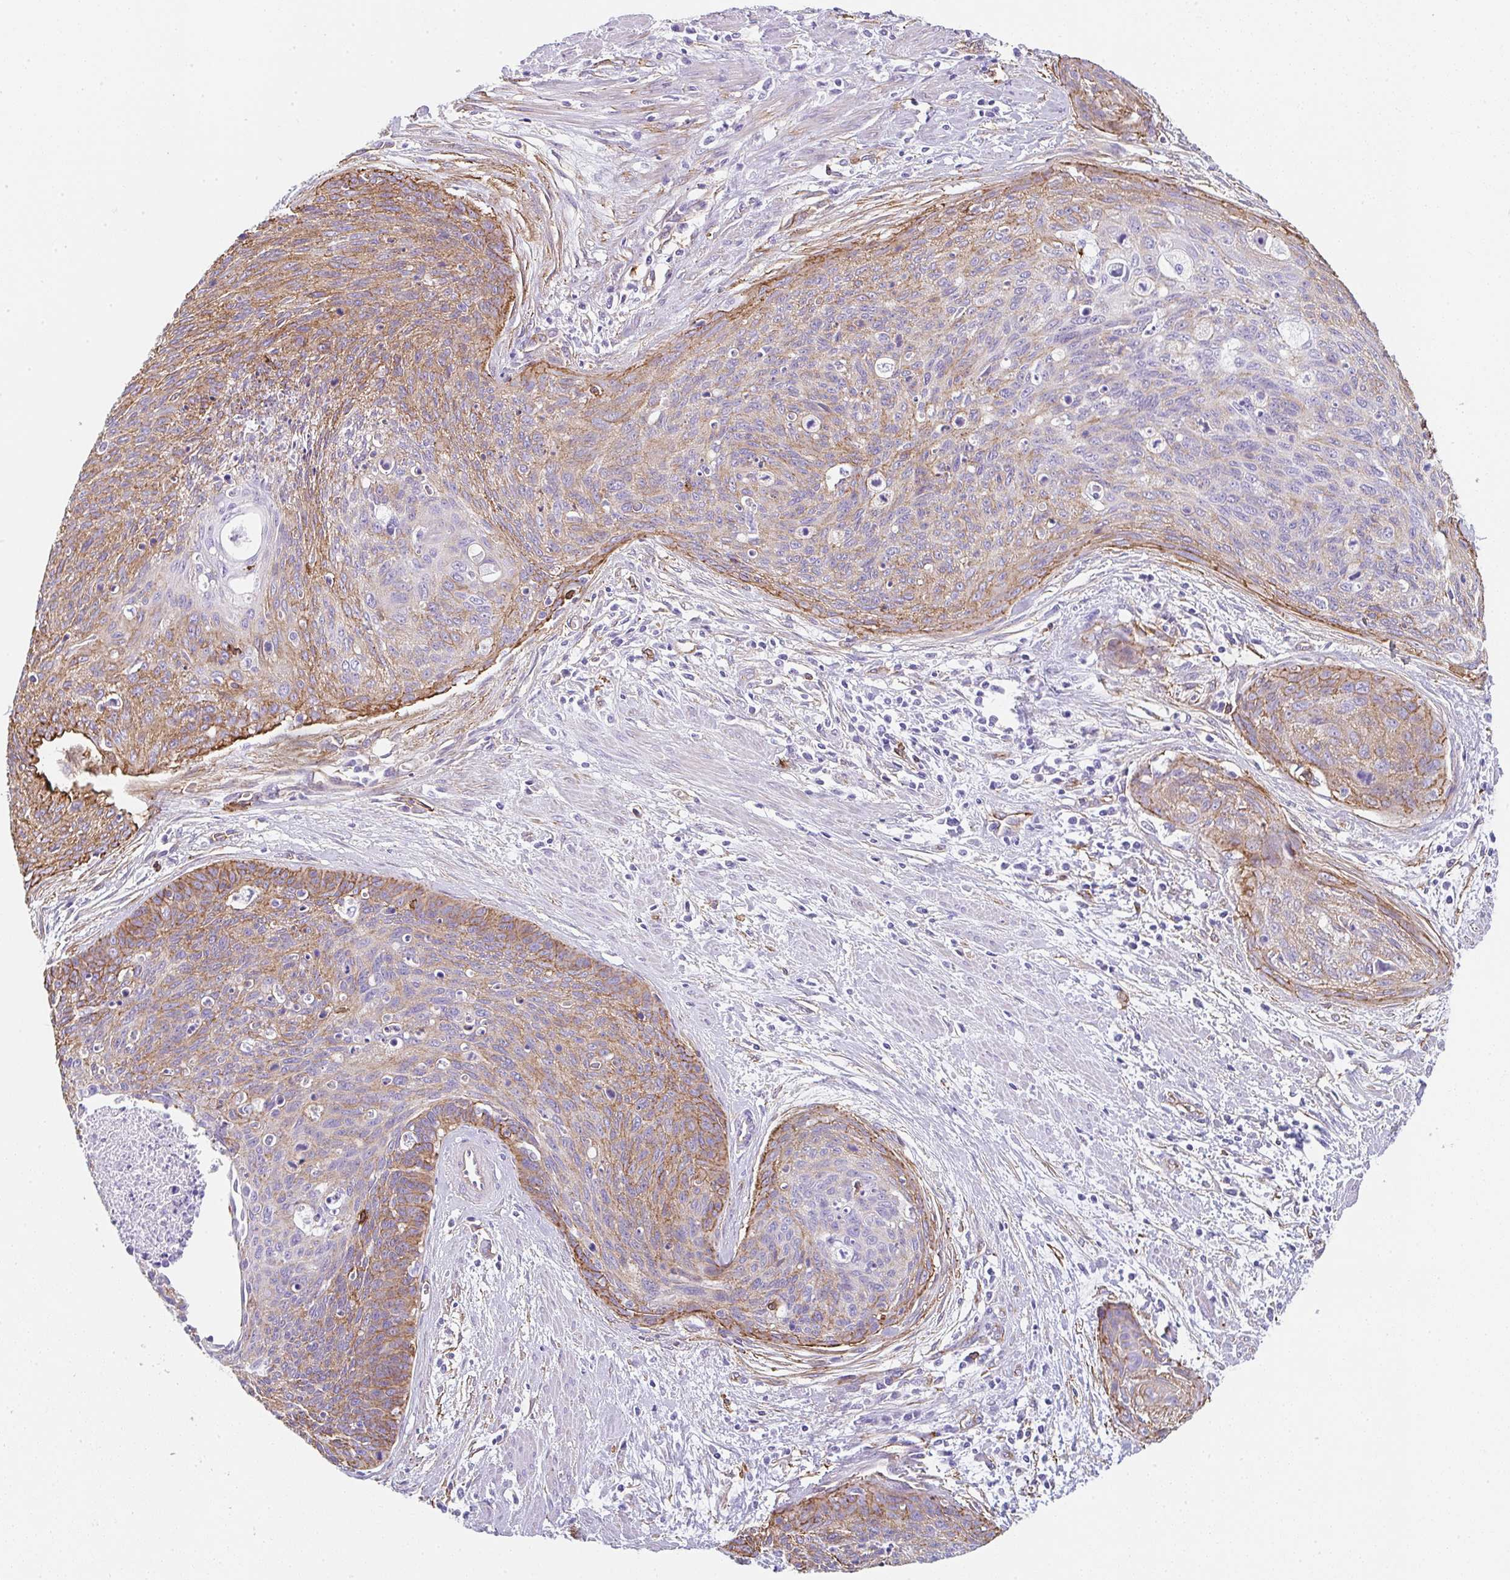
{"staining": {"intensity": "moderate", "quantity": "25%-75%", "location": "cytoplasmic/membranous"}, "tissue": "cervical cancer", "cell_type": "Tumor cells", "image_type": "cancer", "snomed": [{"axis": "morphology", "description": "Squamous cell carcinoma, NOS"}, {"axis": "topography", "description": "Cervix"}], "caption": "Cervical cancer (squamous cell carcinoma) was stained to show a protein in brown. There is medium levels of moderate cytoplasmic/membranous staining in approximately 25%-75% of tumor cells. The protein is shown in brown color, while the nuclei are stained blue.", "gene": "DBN1", "patient": {"sex": "female", "age": 55}}